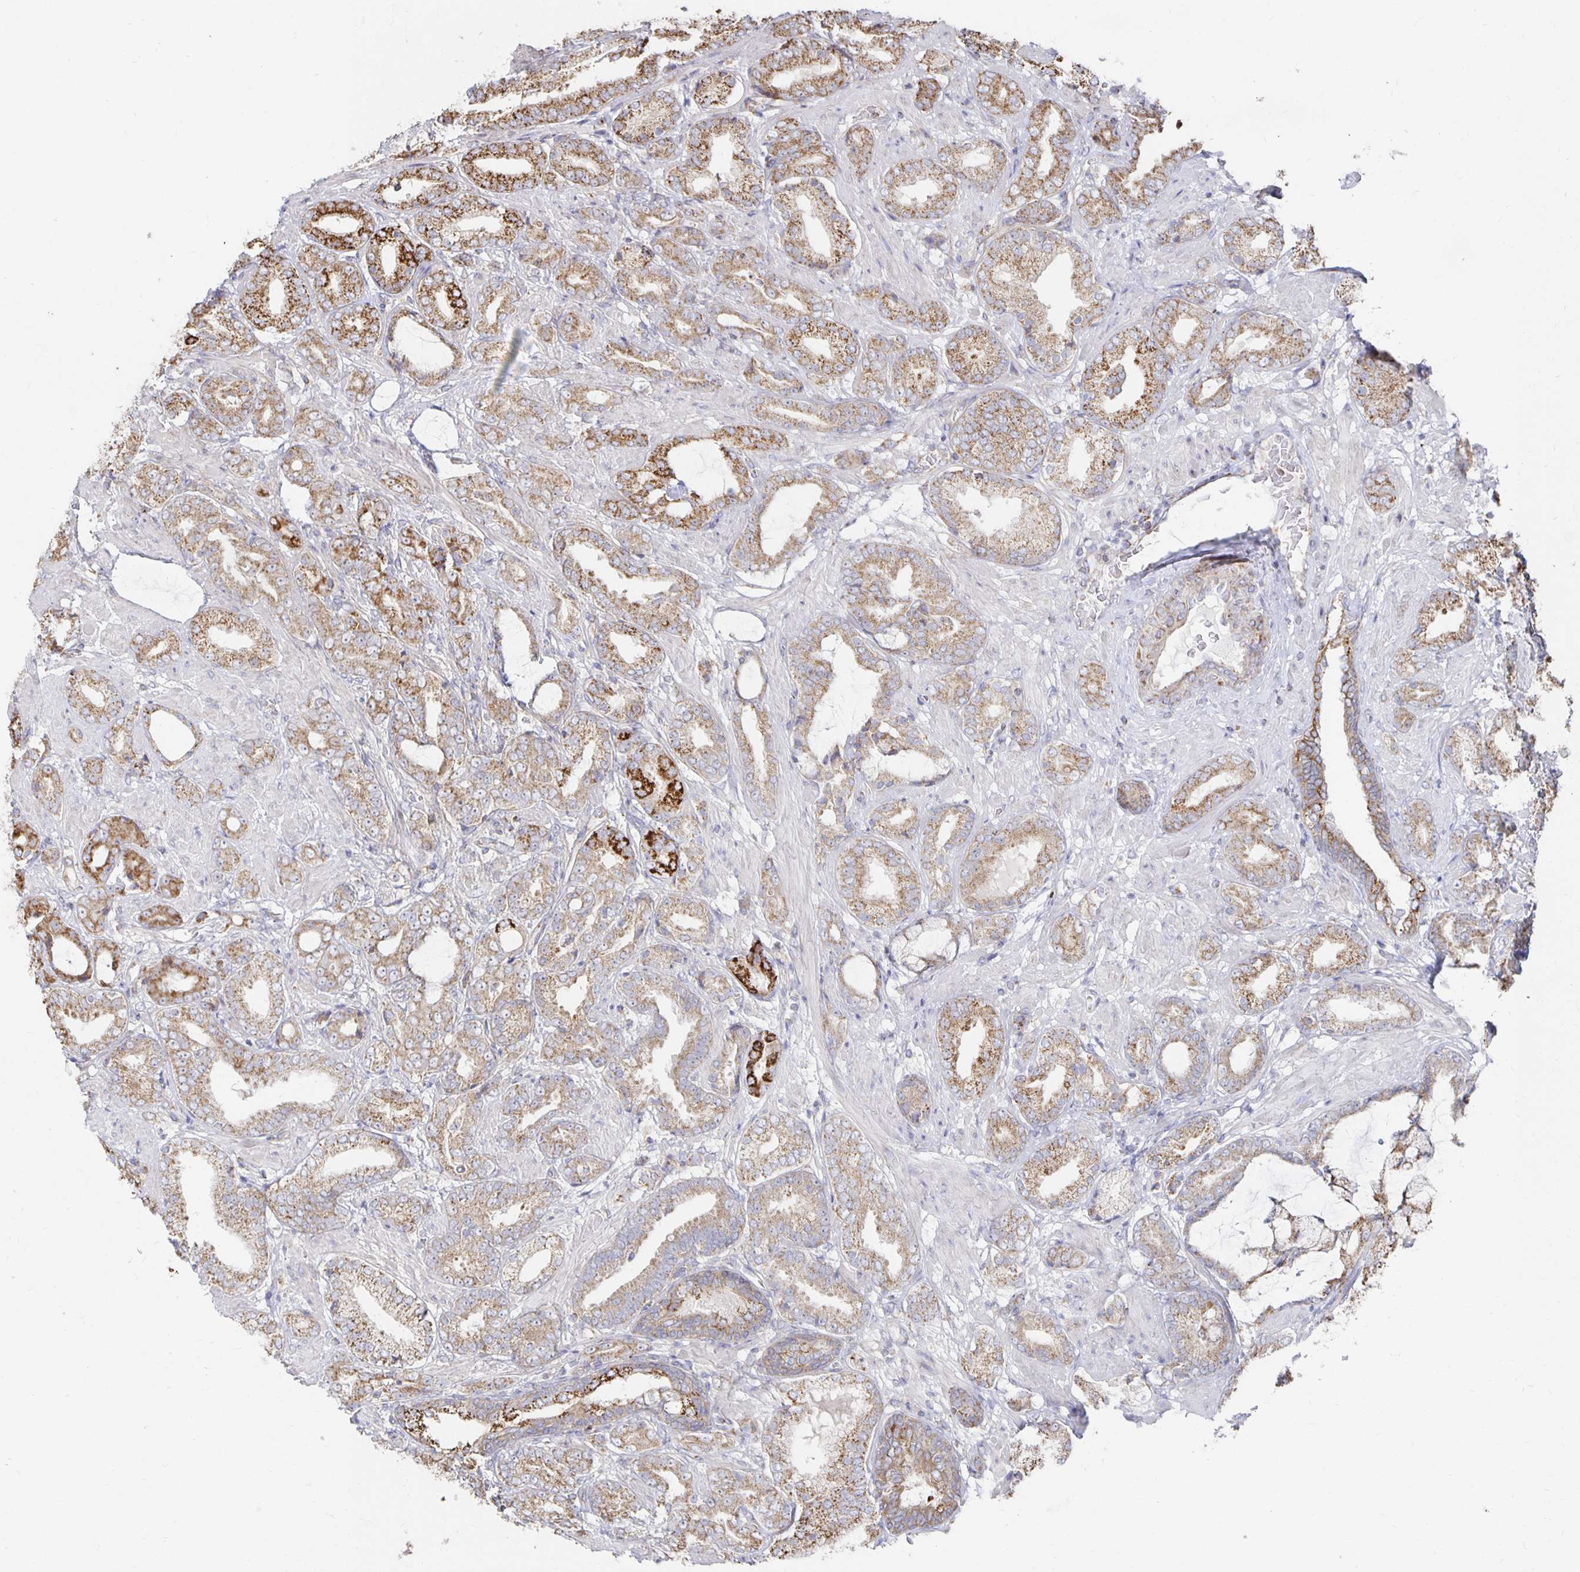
{"staining": {"intensity": "moderate", "quantity": ">75%", "location": "cytoplasmic/membranous"}, "tissue": "prostate cancer", "cell_type": "Tumor cells", "image_type": "cancer", "snomed": [{"axis": "morphology", "description": "Adenocarcinoma, High grade"}, {"axis": "topography", "description": "Prostate"}], "caption": "Approximately >75% of tumor cells in human adenocarcinoma (high-grade) (prostate) display moderate cytoplasmic/membranous protein staining as visualized by brown immunohistochemical staining.", "gene": "NKX2-8", "patient": {"sex": "male", "age": 56}}